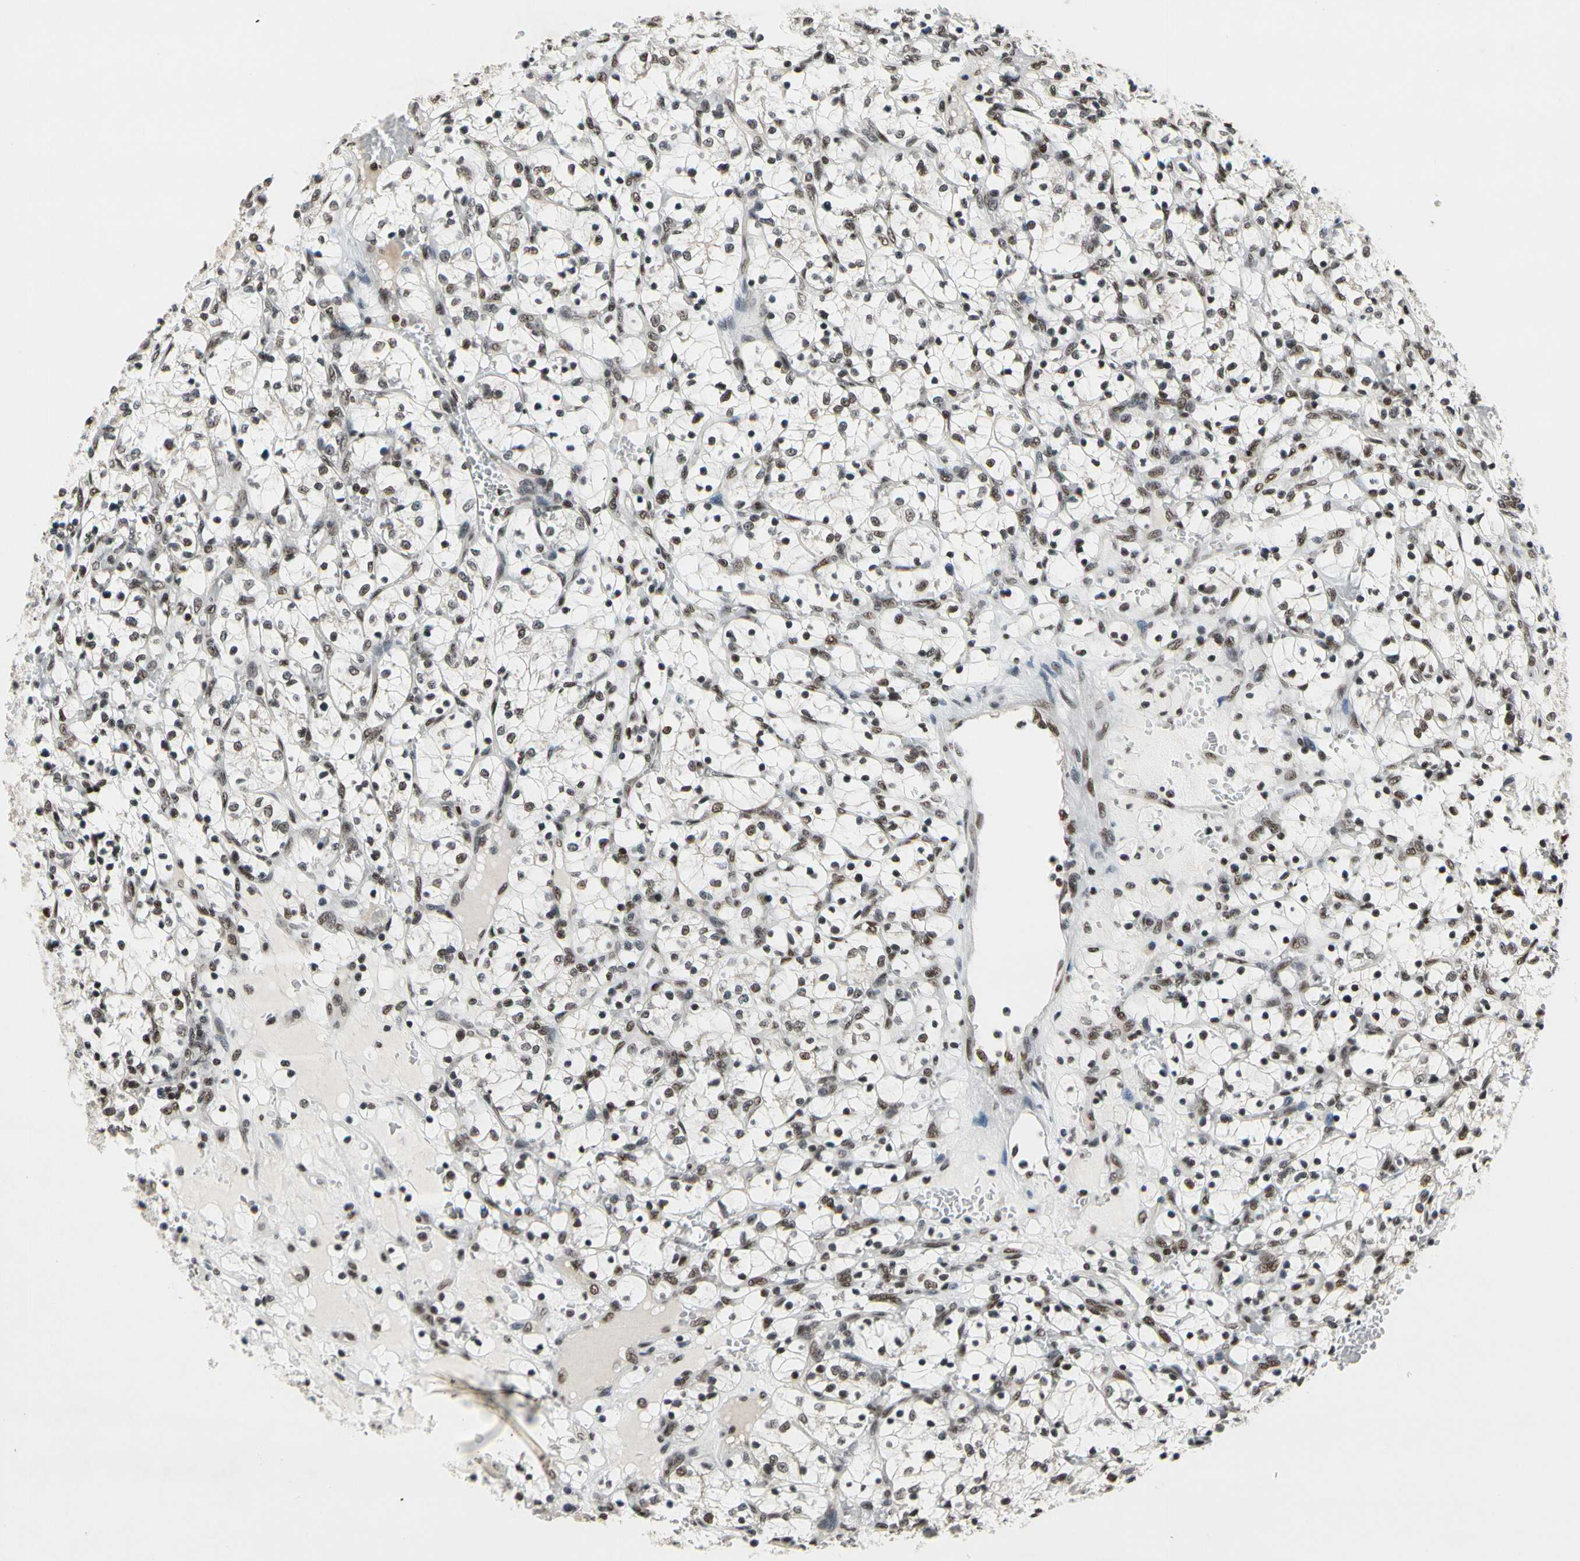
{"staining": {"intensity": "moderate", "quantity": ">75%", "location": "nuclear"}, "tissue": "renal cancer", "cell_type": "Tumor cells", "image_type": "cancer", "snomed": [{"axis": "morphology", "description": "Adenocarcinoma, NOS"}, {"axis": "topography", "description": "Kidney"}], "caption": "This image demonstrates renal adenocarcinoma stained with IHC to label a protein in brown. The nuclear of tumor cells show moderate positivity for the protein. Nuclei are counter-stained blue.", "gene": "RECQL", "patient": {"sex": "female", "age": 69}}